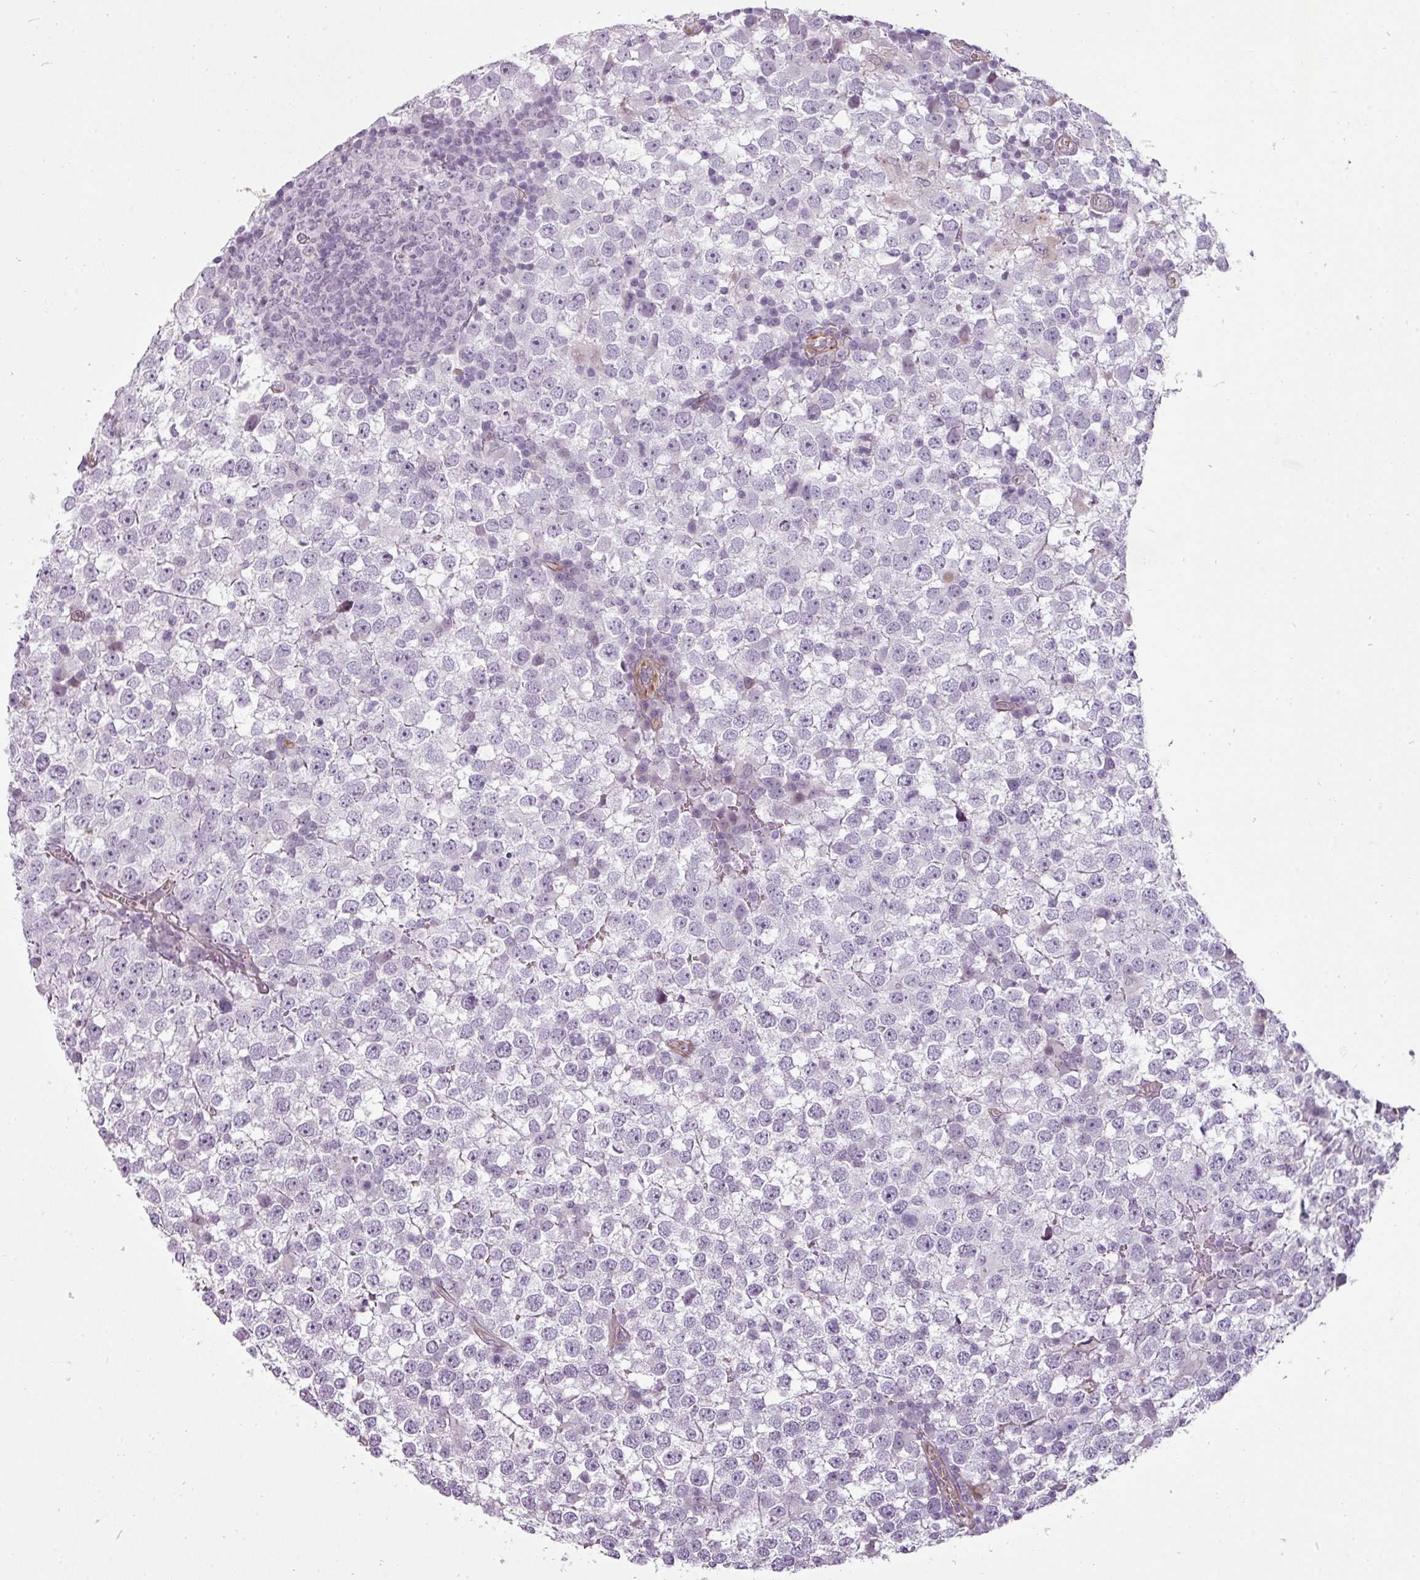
{"staining": {"intensity": "negative", "quantity": "none", "location": "none"}, "tissue": "testis cancer", "cell_type": "Tumor cells", "image_type": "cancer", "snomed": [{"axis": "morphology", "description": "Seminoma, NOS"}, {"axis": "topography", "description": "Testis"}], "caption": "Tumor cells are negative for protein expression in human testis cancer (seminoma).", "gene": "CHRDL1", "patient": {"sex": "male", "age": 65}}